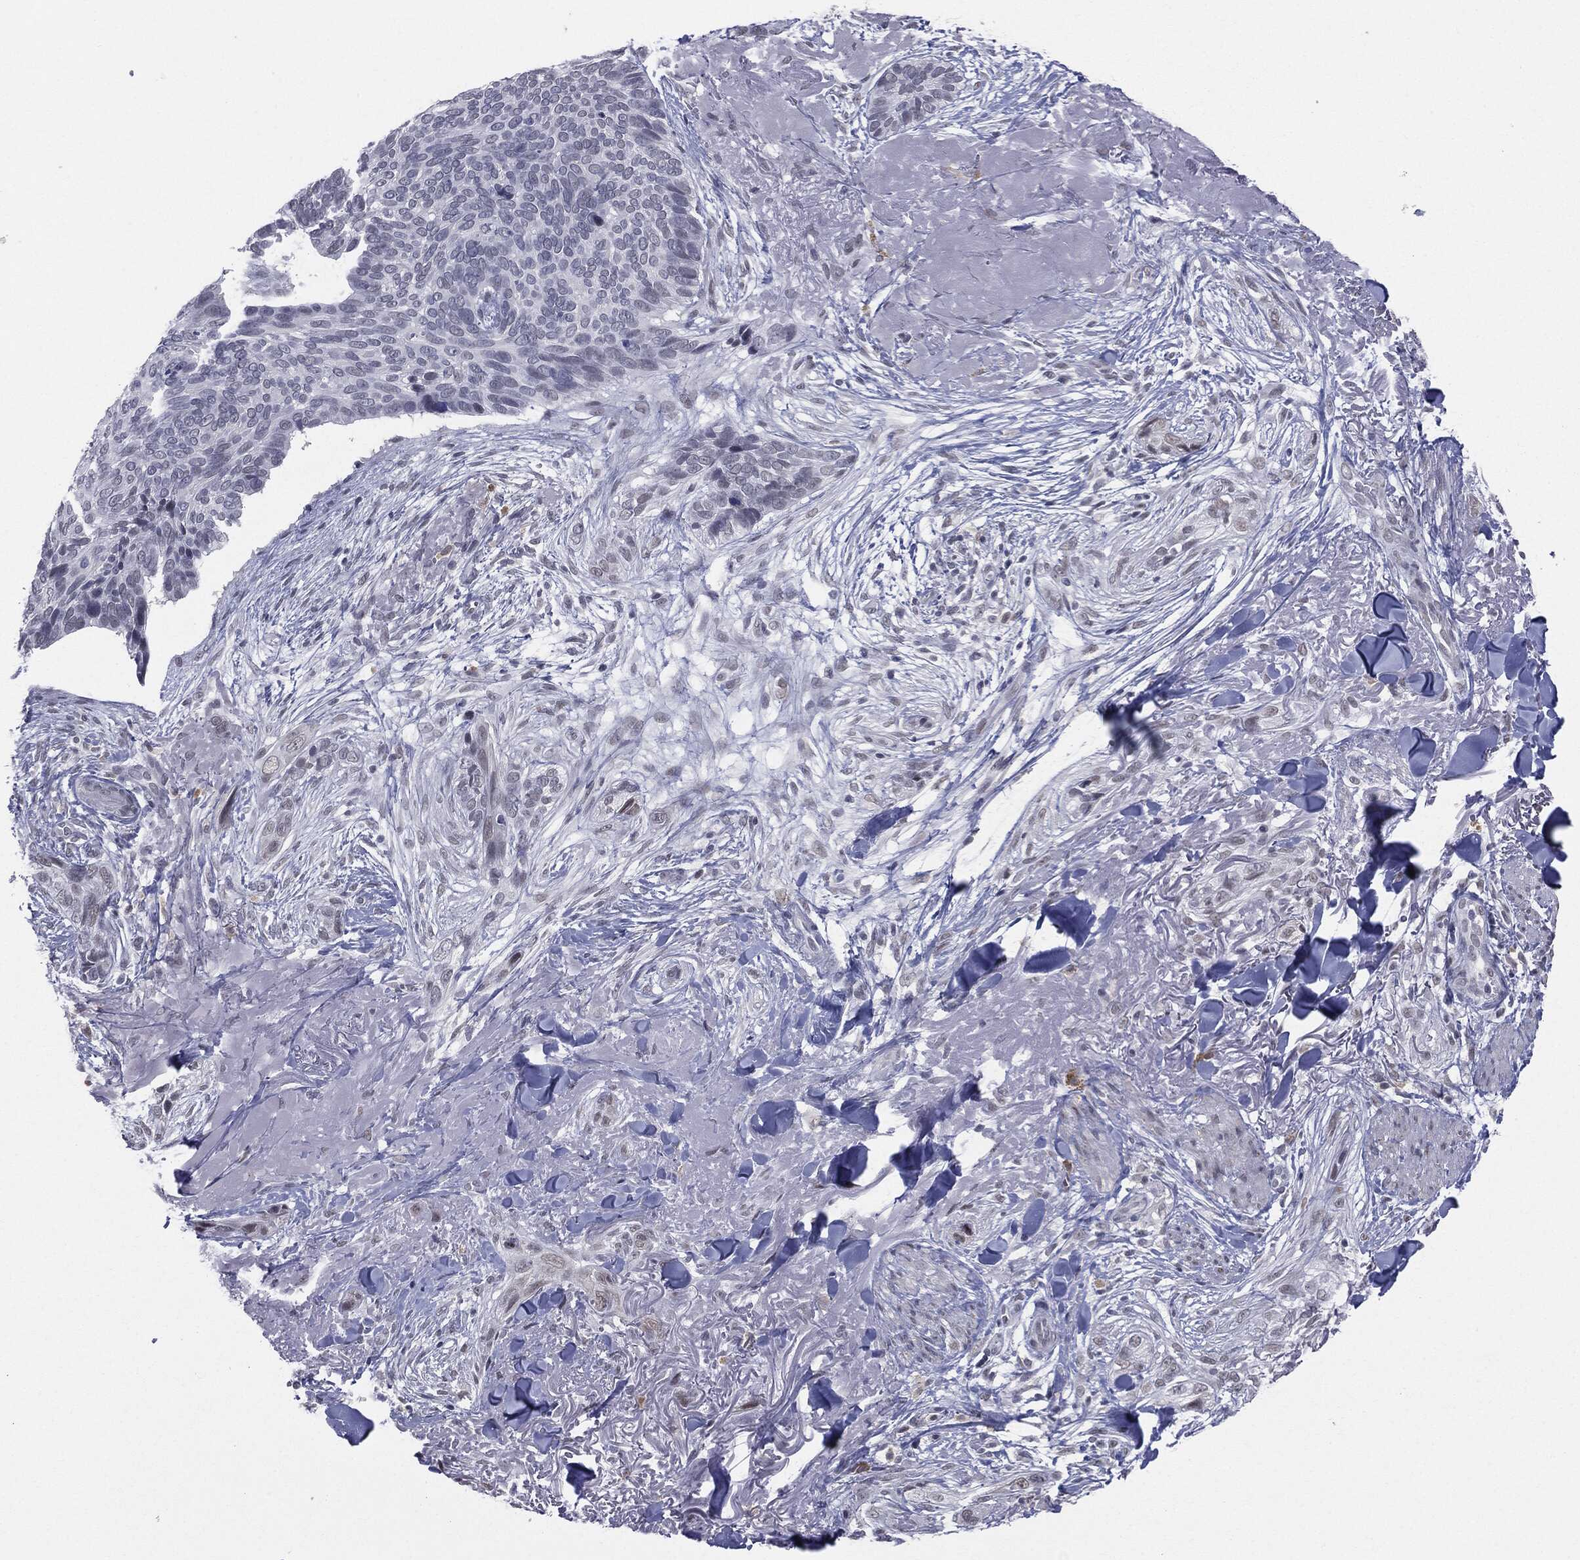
{"staining": {"intensity": "negative", "quantity": "none", "location": "none"}, "tissue": "skin cancer", "cell_type": "Tumor cells", "image_type": "cancer", "snomed": [{"axis": "morphology", "description": "Basal cell carcinoma"}, {"axis": "topography", "description": "Skin"}], "caption": "Human skin cancer stained for a protein using immunohistochemistry (IHC) exhibits no expression in tumor cells.", "gene": "SLC5A5", "patient": {"sex": "male", "age": 91}}